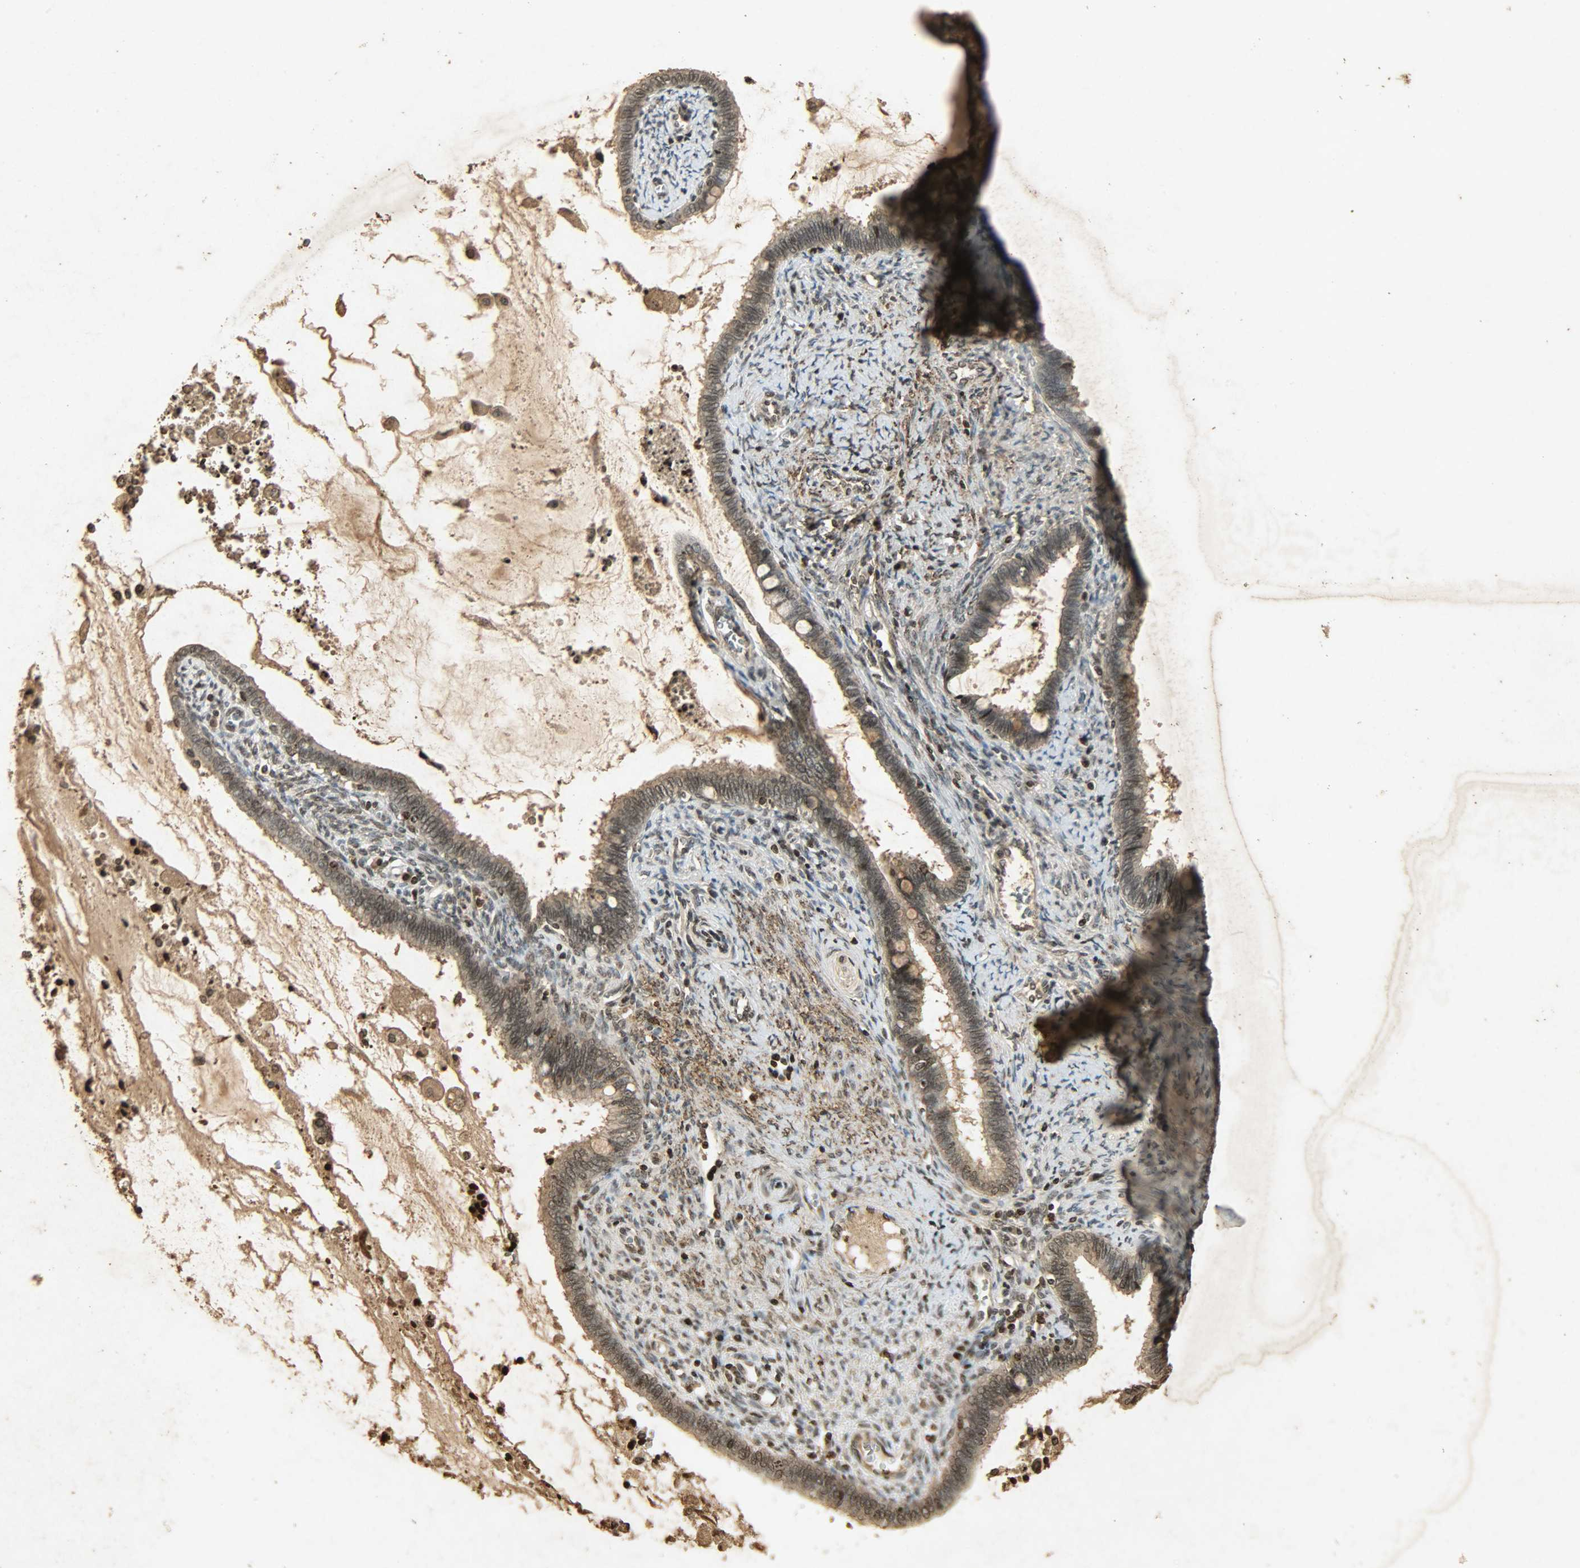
{"staining": {"intensity": "moderate", "quantity": "25%-75%", "location": "cytoplasmic/membranous,nuclear"}, "tissue": "cervical cancer", "cell_type": "Tumor cells", "image_type": "cancer", "snomed": [{"axis": "morphology", "description": "Adenocarcinoma, NOS"}, {"axis": "topography", "description": "Cervix"}], "caption": "Protein expression analysis of human cervical cancer reveals moderate cytoplasmic/membranous and nuclear expression in about 25%-75% of tumor cells.", "gene": "PPP3R1", "patient": {"sex": "female", "age": 44}}